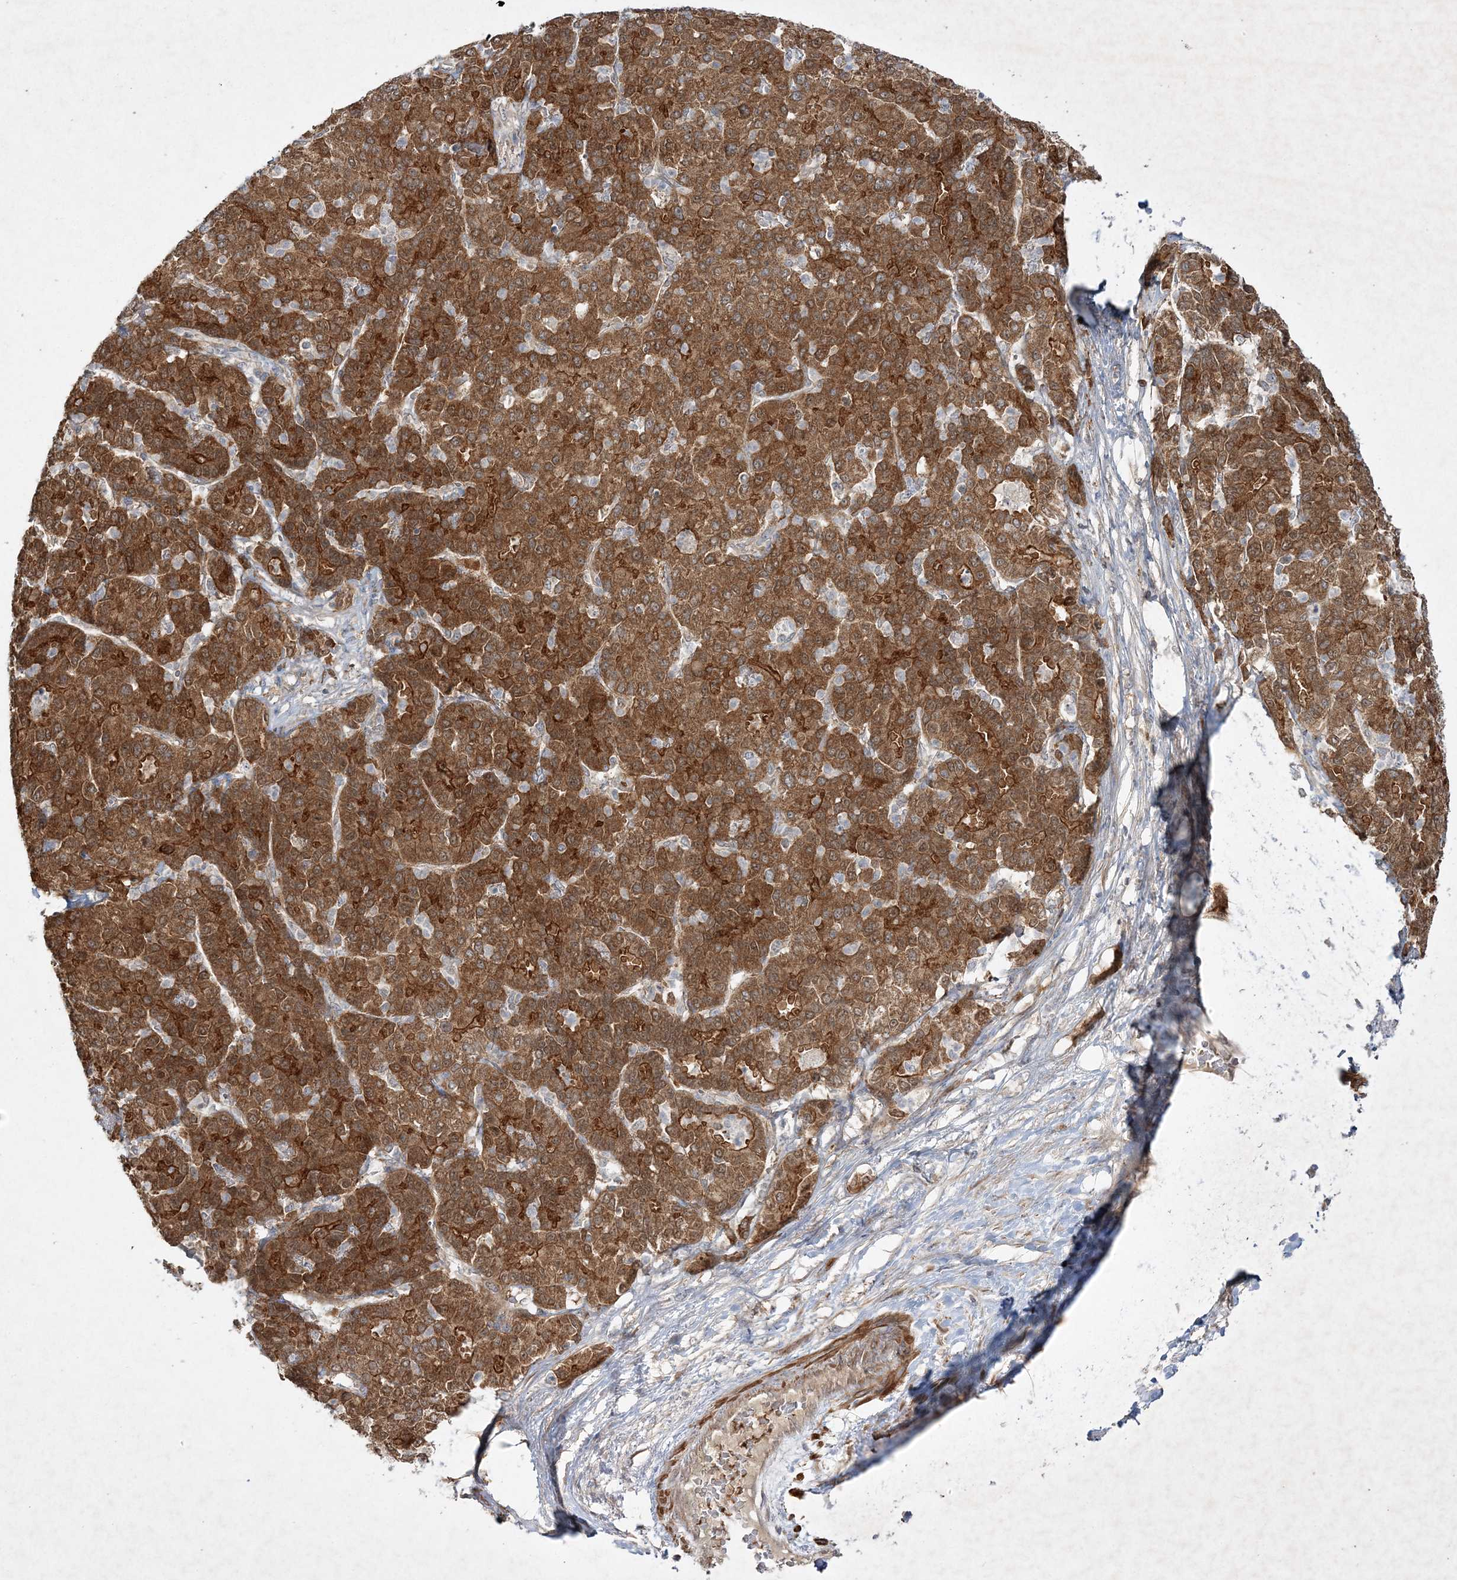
{"staining": {"intensity": "strong", "quantity": ">75%", "location": "cytoplasmic/membranous"}, "tissue": "liver cancer", "cell_type": "Tumor cells", "image_type": "cancer", "snomed": [{"axis": "morphology", "description": "Carcinoma, Hepatocellular, NOS"}, {"axis": "topography", "description": "Liver"}], "caption": "Protein staining exhibits strong cytoplasmic/membranous expression in approximately >75% of tumor cells in liver cancer (hepatocellular carcinoma).", "gene": "MOCS2", "patient": {"sex": "male", "age": 65}}